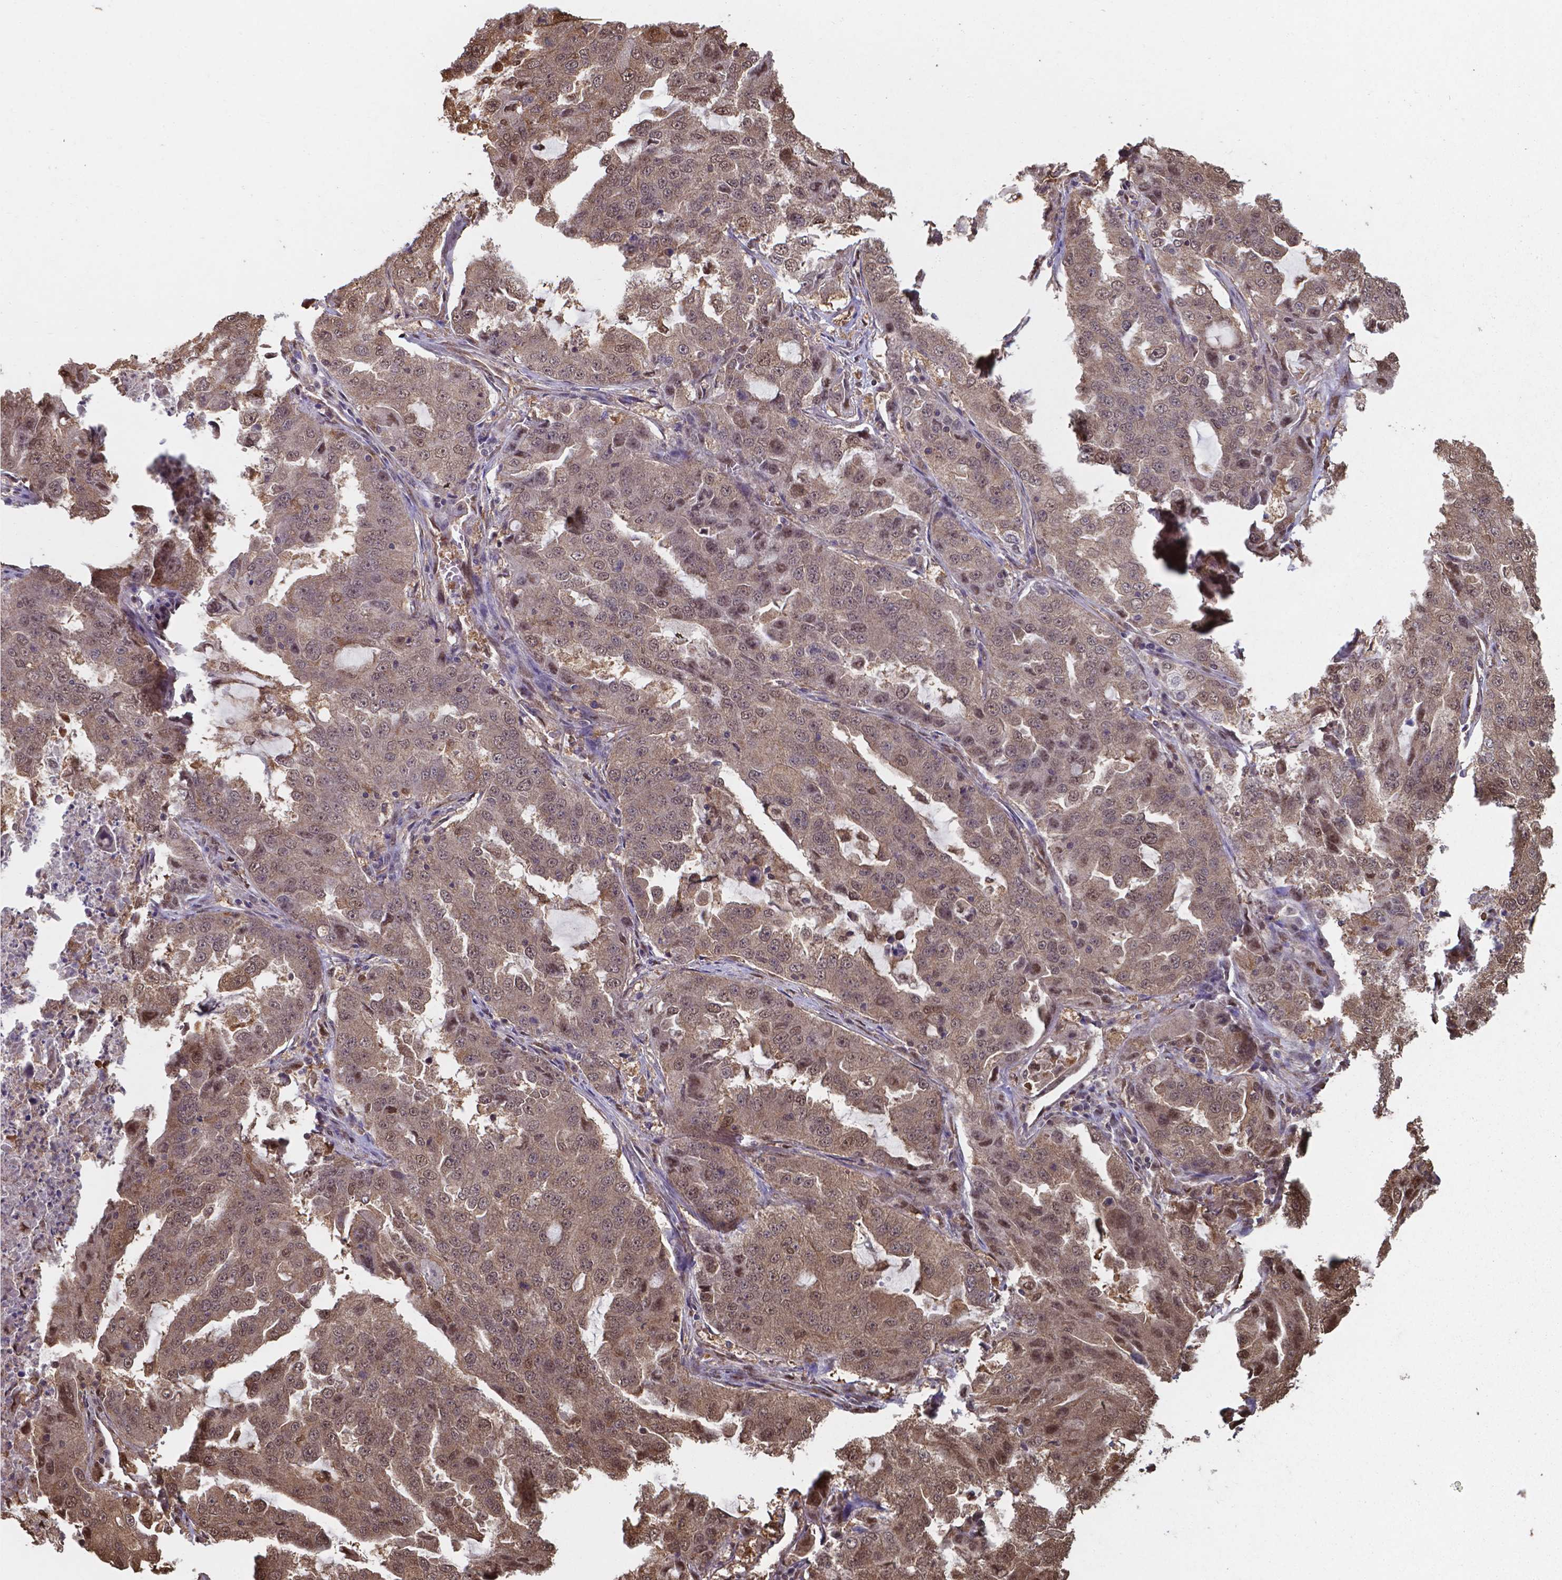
{"staining": {"intensity": "weak", "quantity": ">75%", "location": "cytoplasmic/membranous,nuclear"}, "tissue": "lung cancer", "cell_type": "Tumor cells", "image_type": "cancer", "snomed": [{"axis": "morphology", "description": "Adenocarcinoma, NOS"}, {"axis": "topography", "description": "Lung"}], "caption": "A brown stain labels weak cytoplasmic/membranous and nuclear expression of a protein in human lung cancer tumor cells.", "gene": "CHP2", "patient": {"sex": "female", "age": 61}}